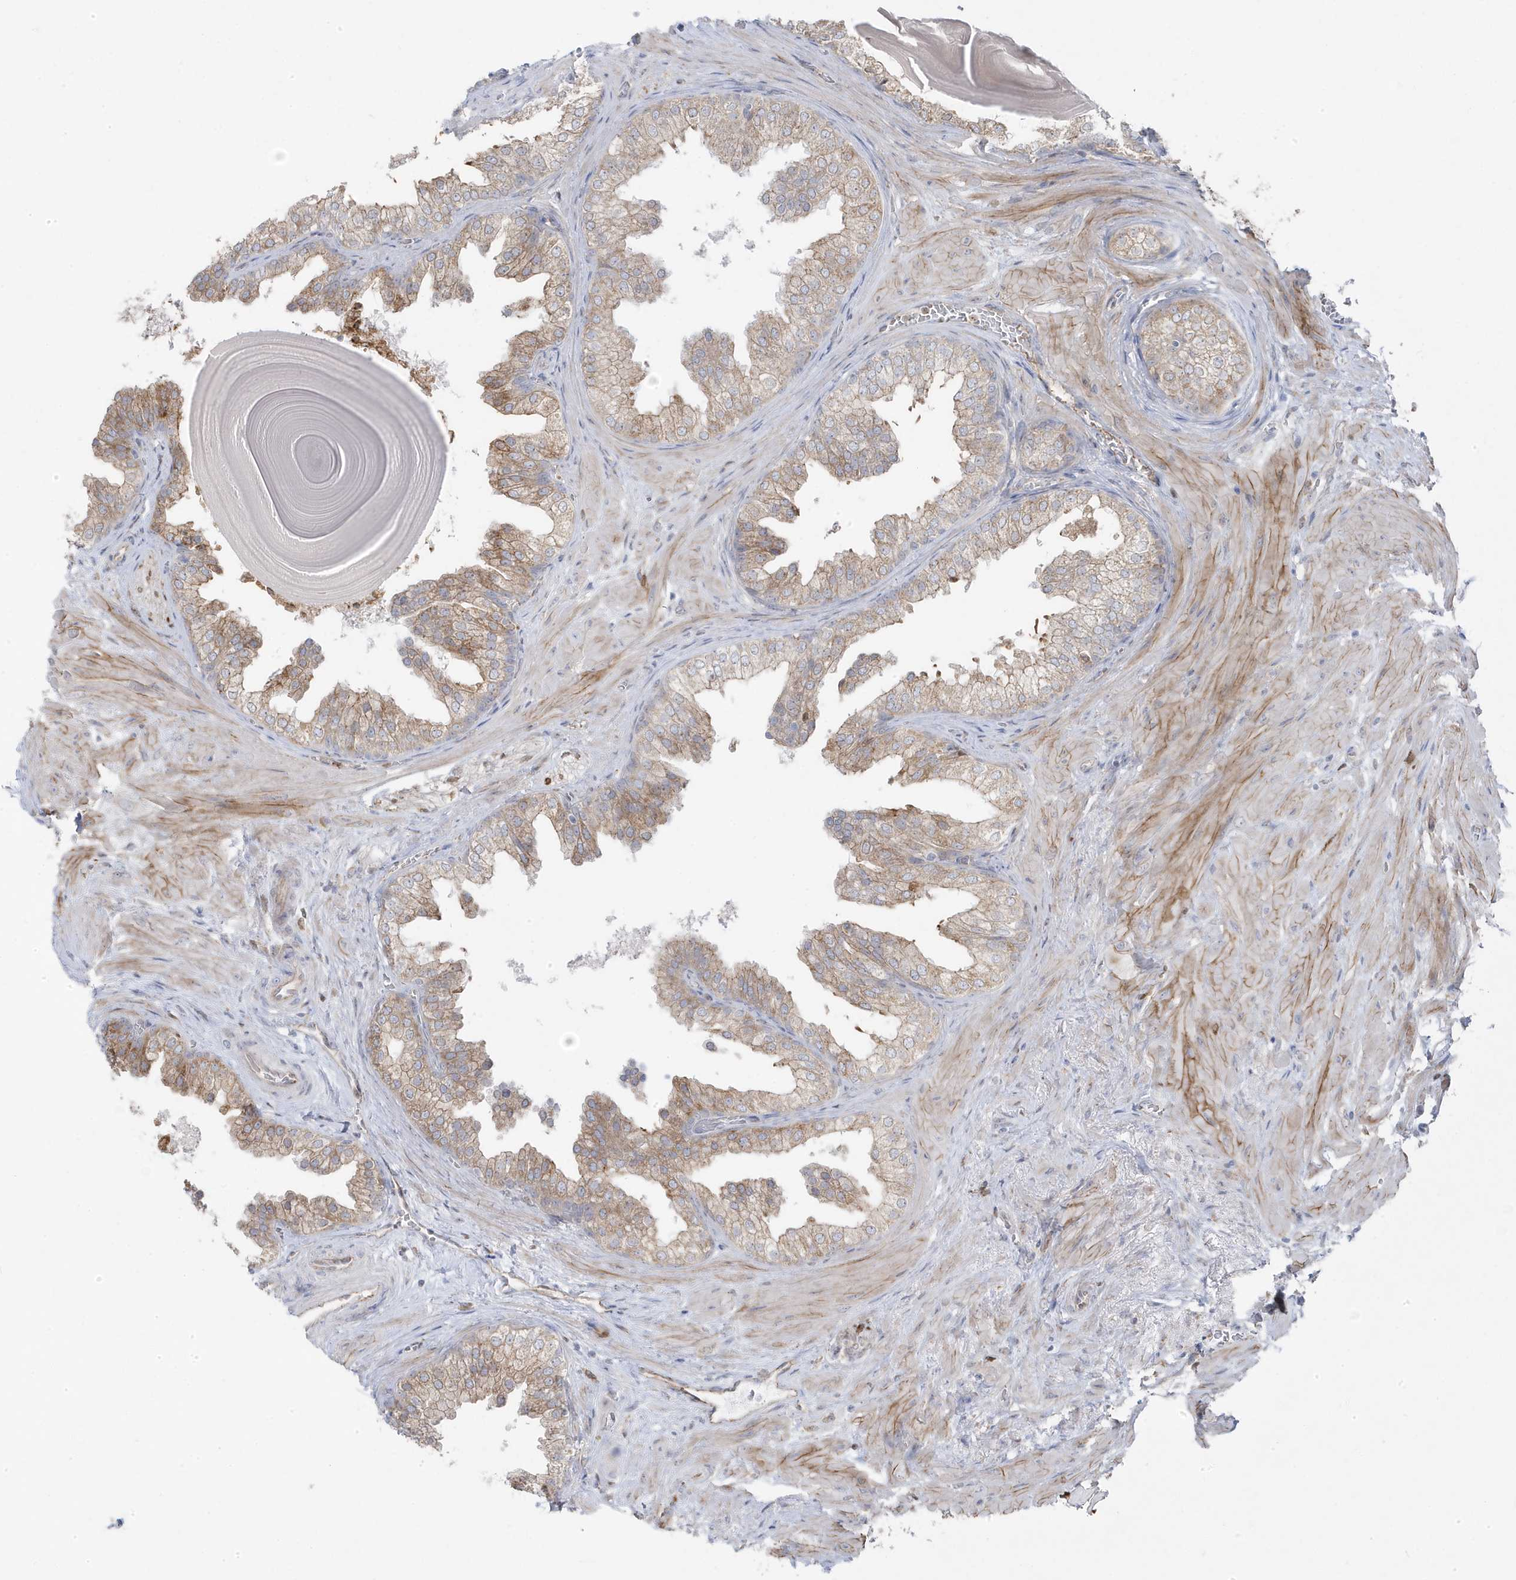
{"staining": {"intensity": "weak", "quantity": ">75%", "location": "cytoplasmic/membranous"}, "tissue": "prostate", "cell_type": "Glandular cells", "image_type": "normal", "snomed": [{"axis": "morphology", "description": "Normal tissue, NOS"}, {"axis": "topography", "description": "Prostate"}], "caption": "High-power microscopy captured an immunohistochemistry (IHC) histopathology image of normal prostate, revealing weak cytoplasmic/membranous expression in about >75% of glandular cells.", "gene": "ZNF654", "patient": {"sex": "male", "age": 48}}